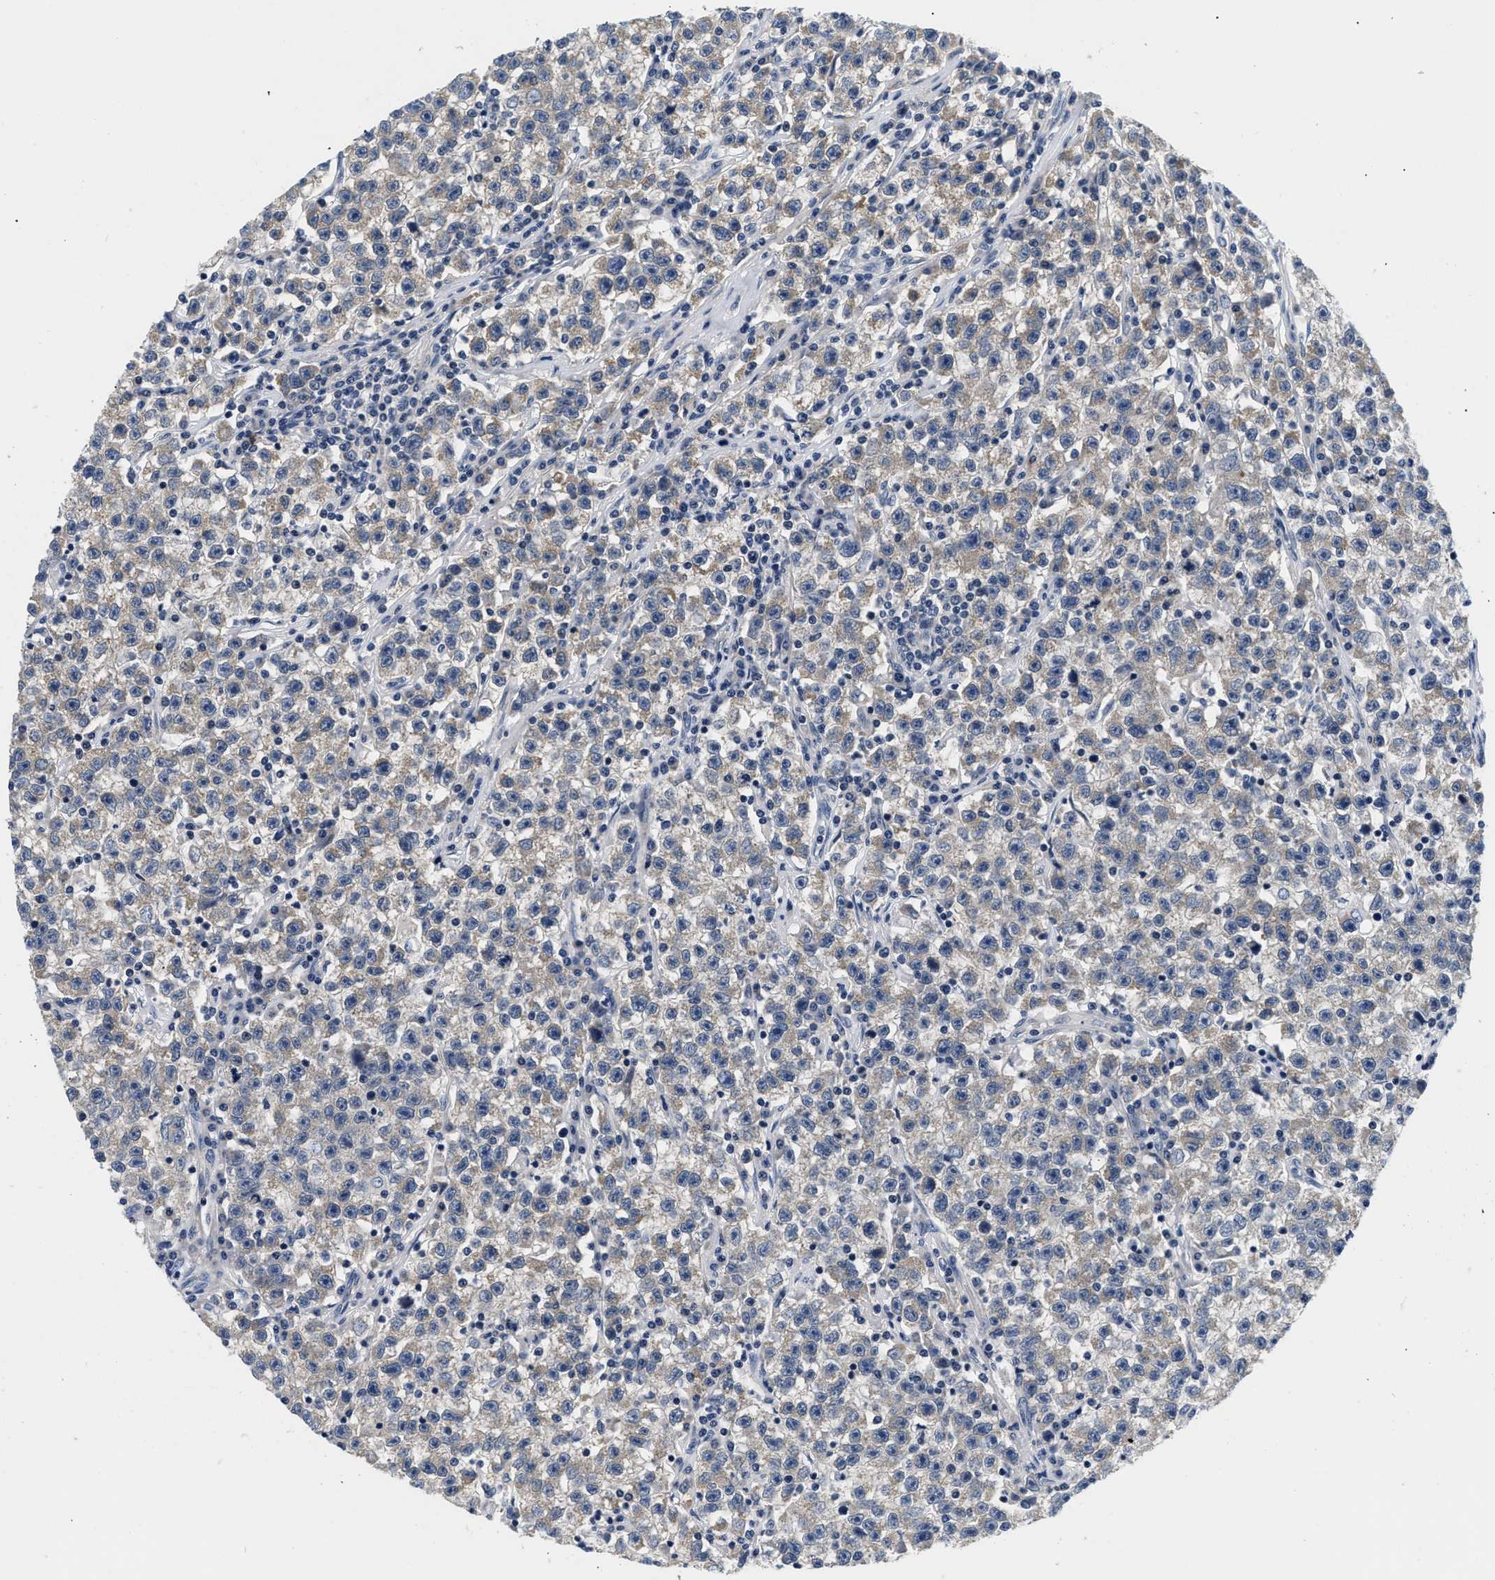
{"staining": {"intensity": "negative", "quantity": "none", "location": "none"}, "tissue": "testis cancer", "cell_type": "Tumor cells", "image_type": "cancer", "snomed": [{"axis": "morphology", "description": "Seminoma, NOS"}, {"axis": "topography", "description": "Testis"}], "caption": "DAB (3,3'-diaminobenzidine) immunohistochemical staining of seminoma (testis) exhibits no significant expression in tumor cells.", "gene": "PDP1", "patient": {"sex": "male", "age": 22}}